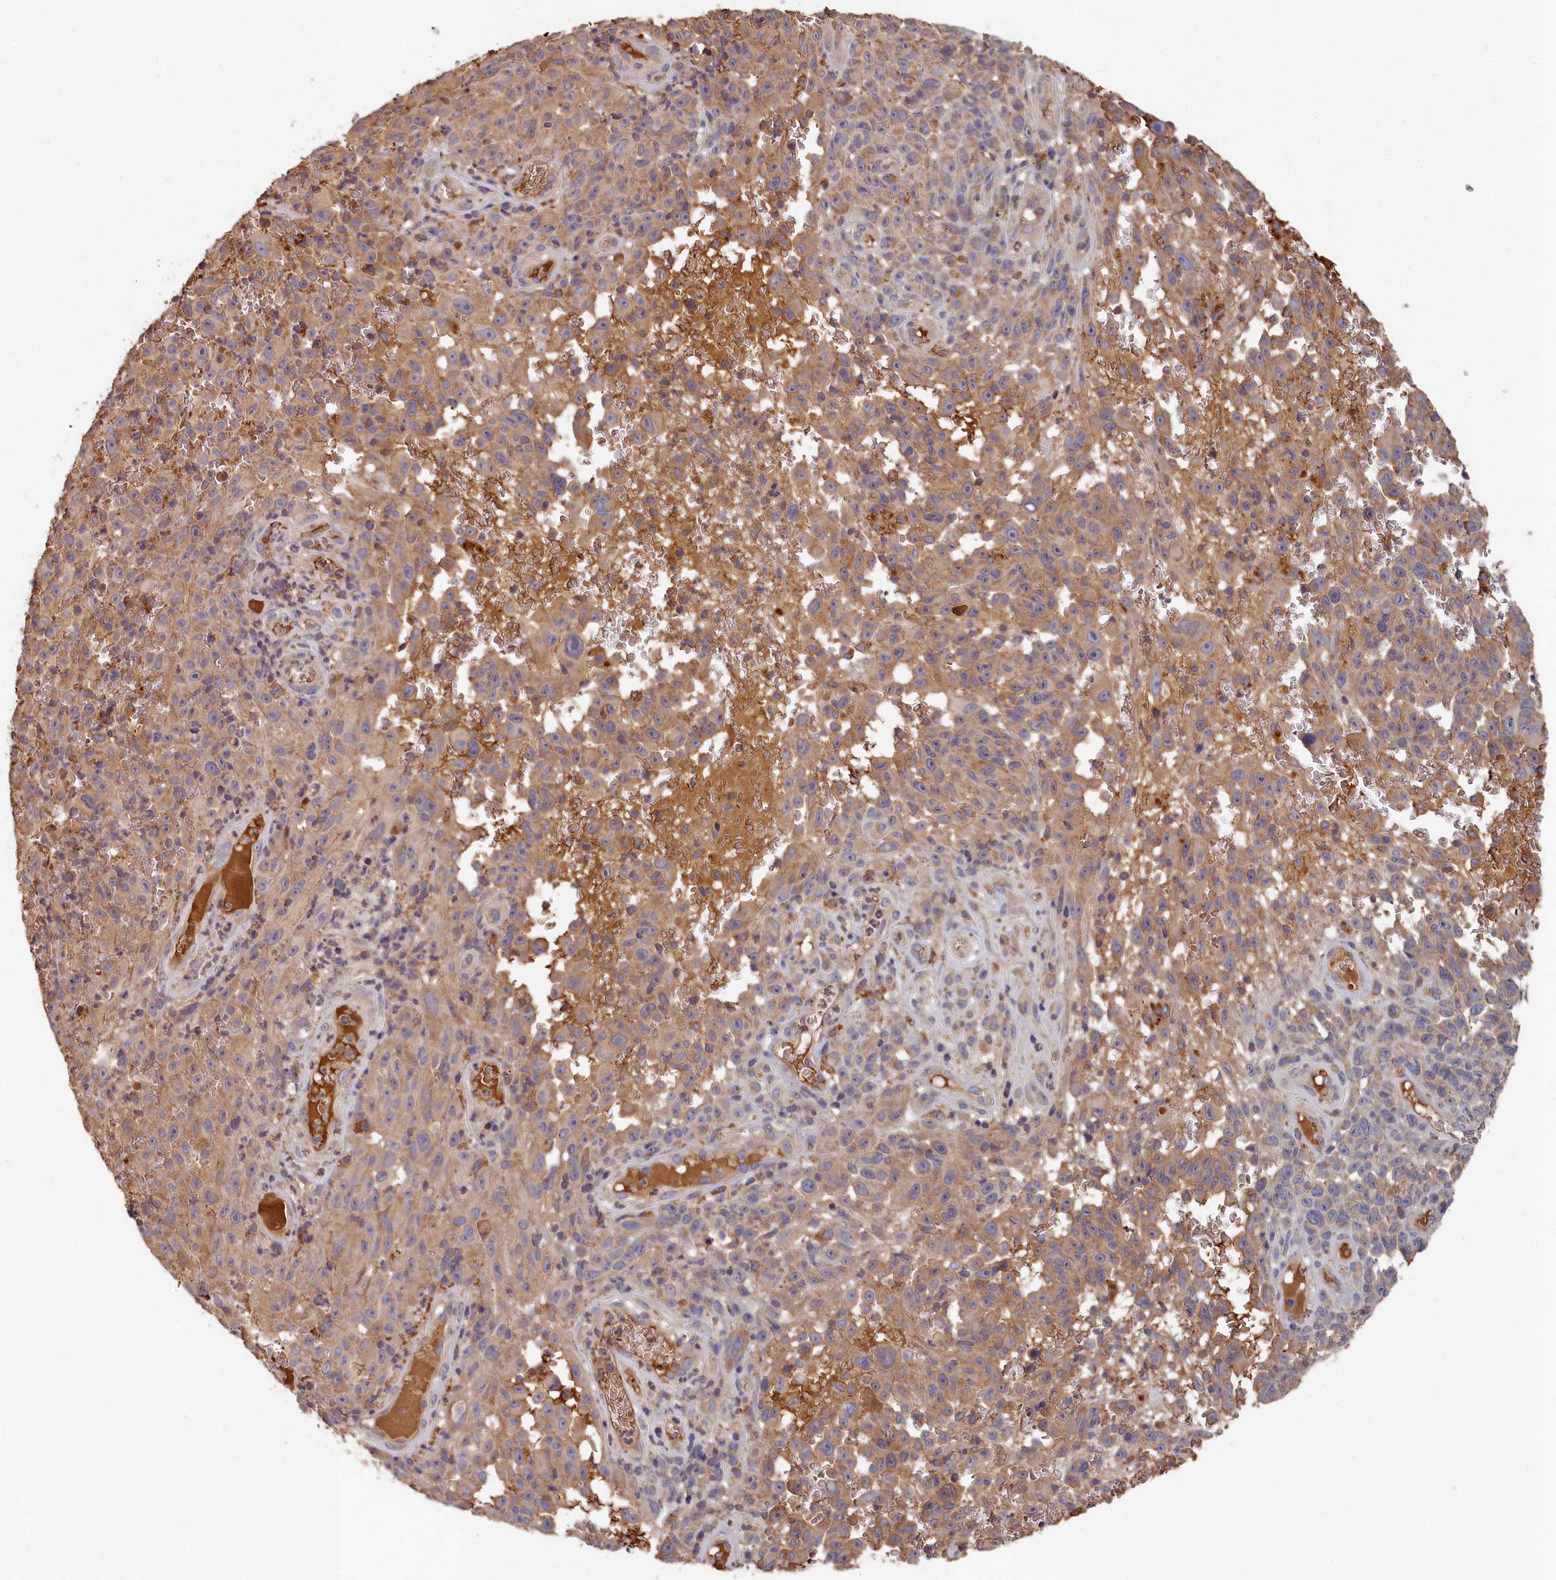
{"staining": {"intensity": "weak", "quantity": "25%-75%", "location": "cytoplasmic/membranous"}, "tissue": "melanoma", "cell_type": "Tumor cells", "image_type": "cancer", "snomed": [{"axis": "morphology", "description": "Malignant melanoma, NOS"}, {"axis": "topography", "description": "Skin"}], "caption": "Immunohistochemical staining of human melanoma shows low levels of weak cytoplasmic/membranous protein positivity in approximately 25%-75% of tumor cells.", "gene": "DHRS11", "patient": {"sex": "female", "age": 82}}